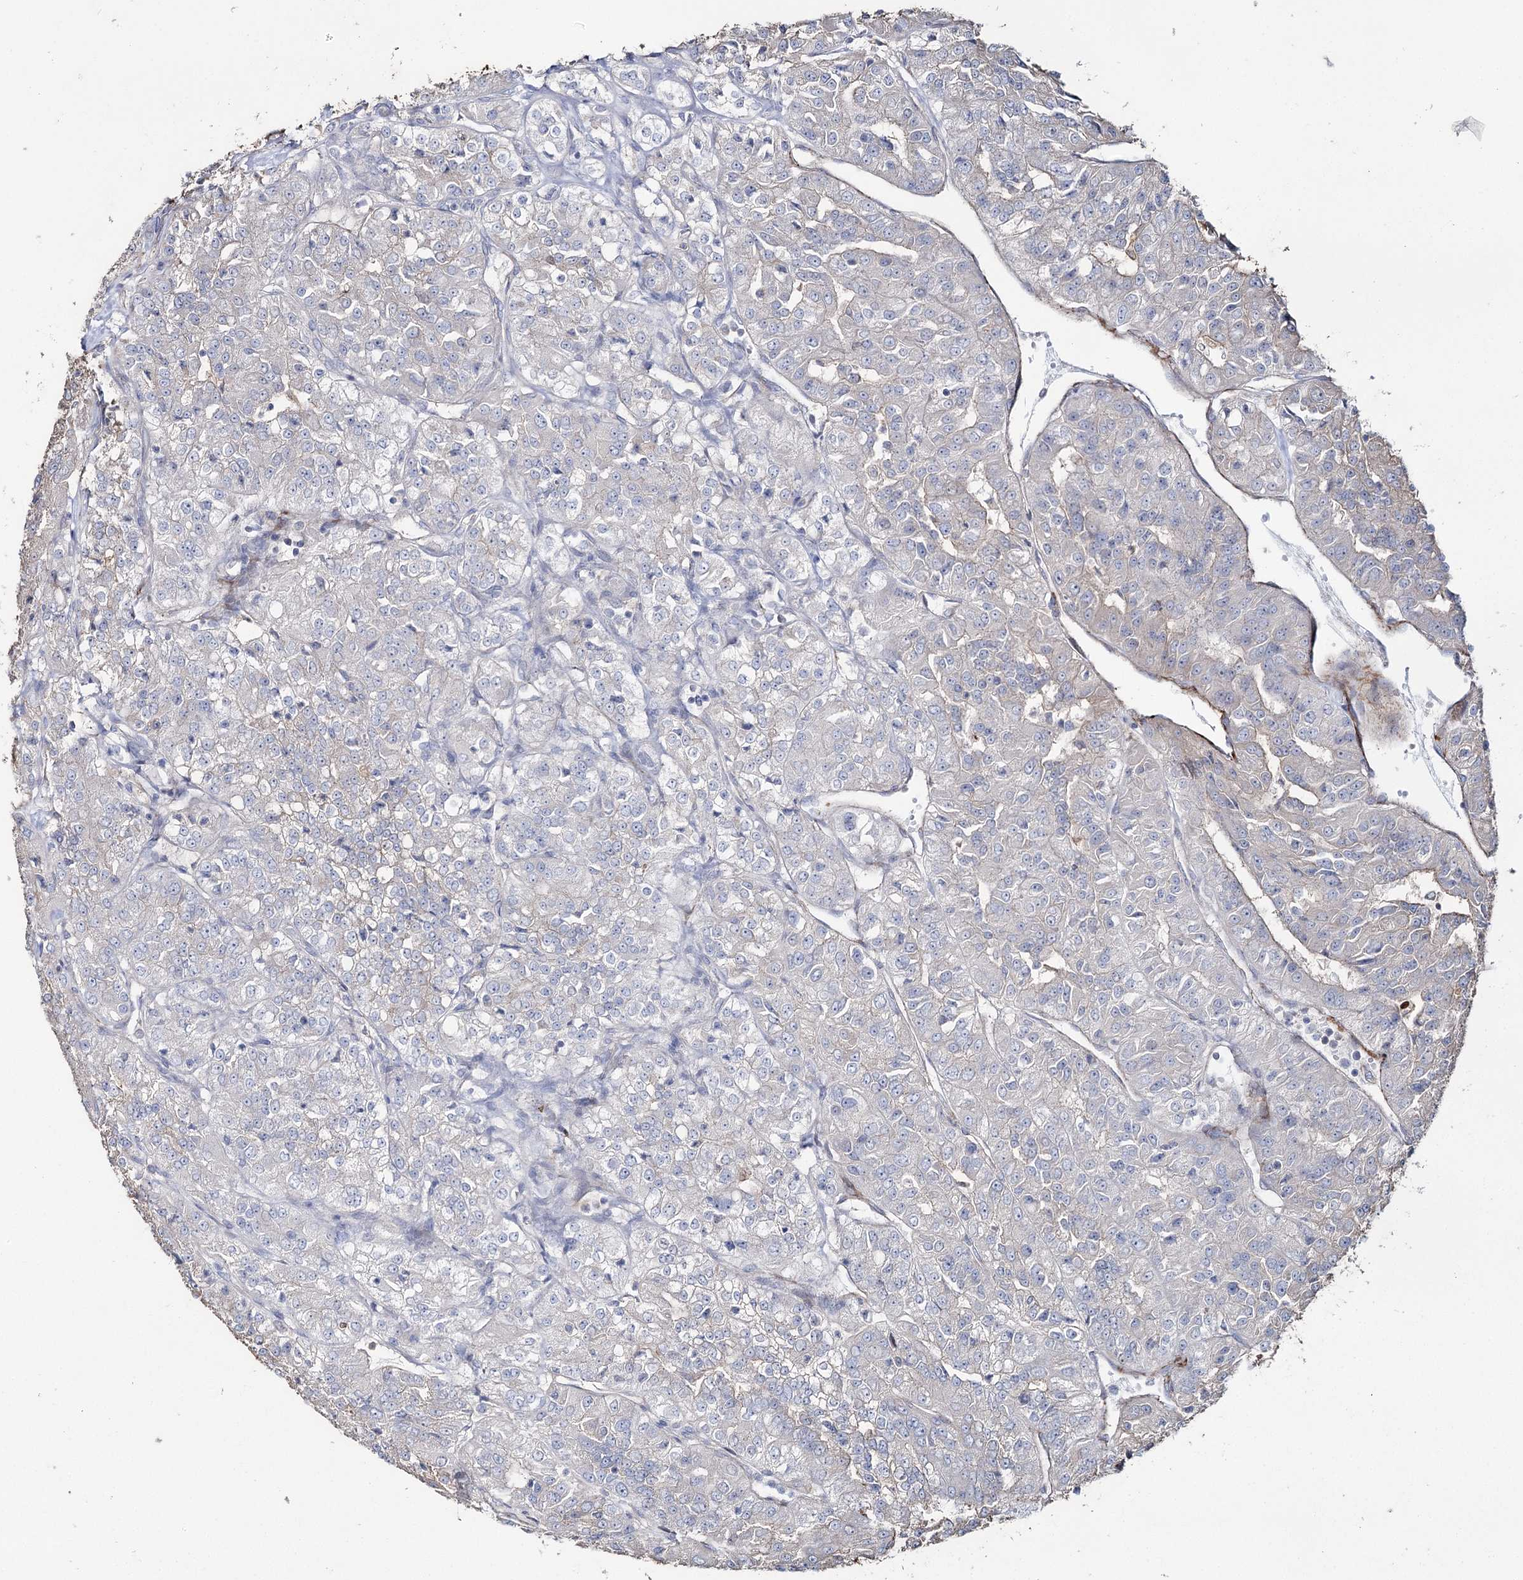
{"staining": {"intensity": "negative", "quantity": "none", "location": "none"}, "tissue": "renal cancer", "cell_type": "Tumor cells", "image_type": "cancer", "snomed": [{"axis": "morphology", "description": "Adenocarcinoma, NOS"}, {"axis": "topography", "description": "Kidney"}], "caption": "DAB (3,3'-diaminobenzidine) immunohistochemical staining of human renal cancer demonstrates no significant positivity in tumor cells.", "gene": "SUMF1", "patient": {"sex": "female", "age": 63}}